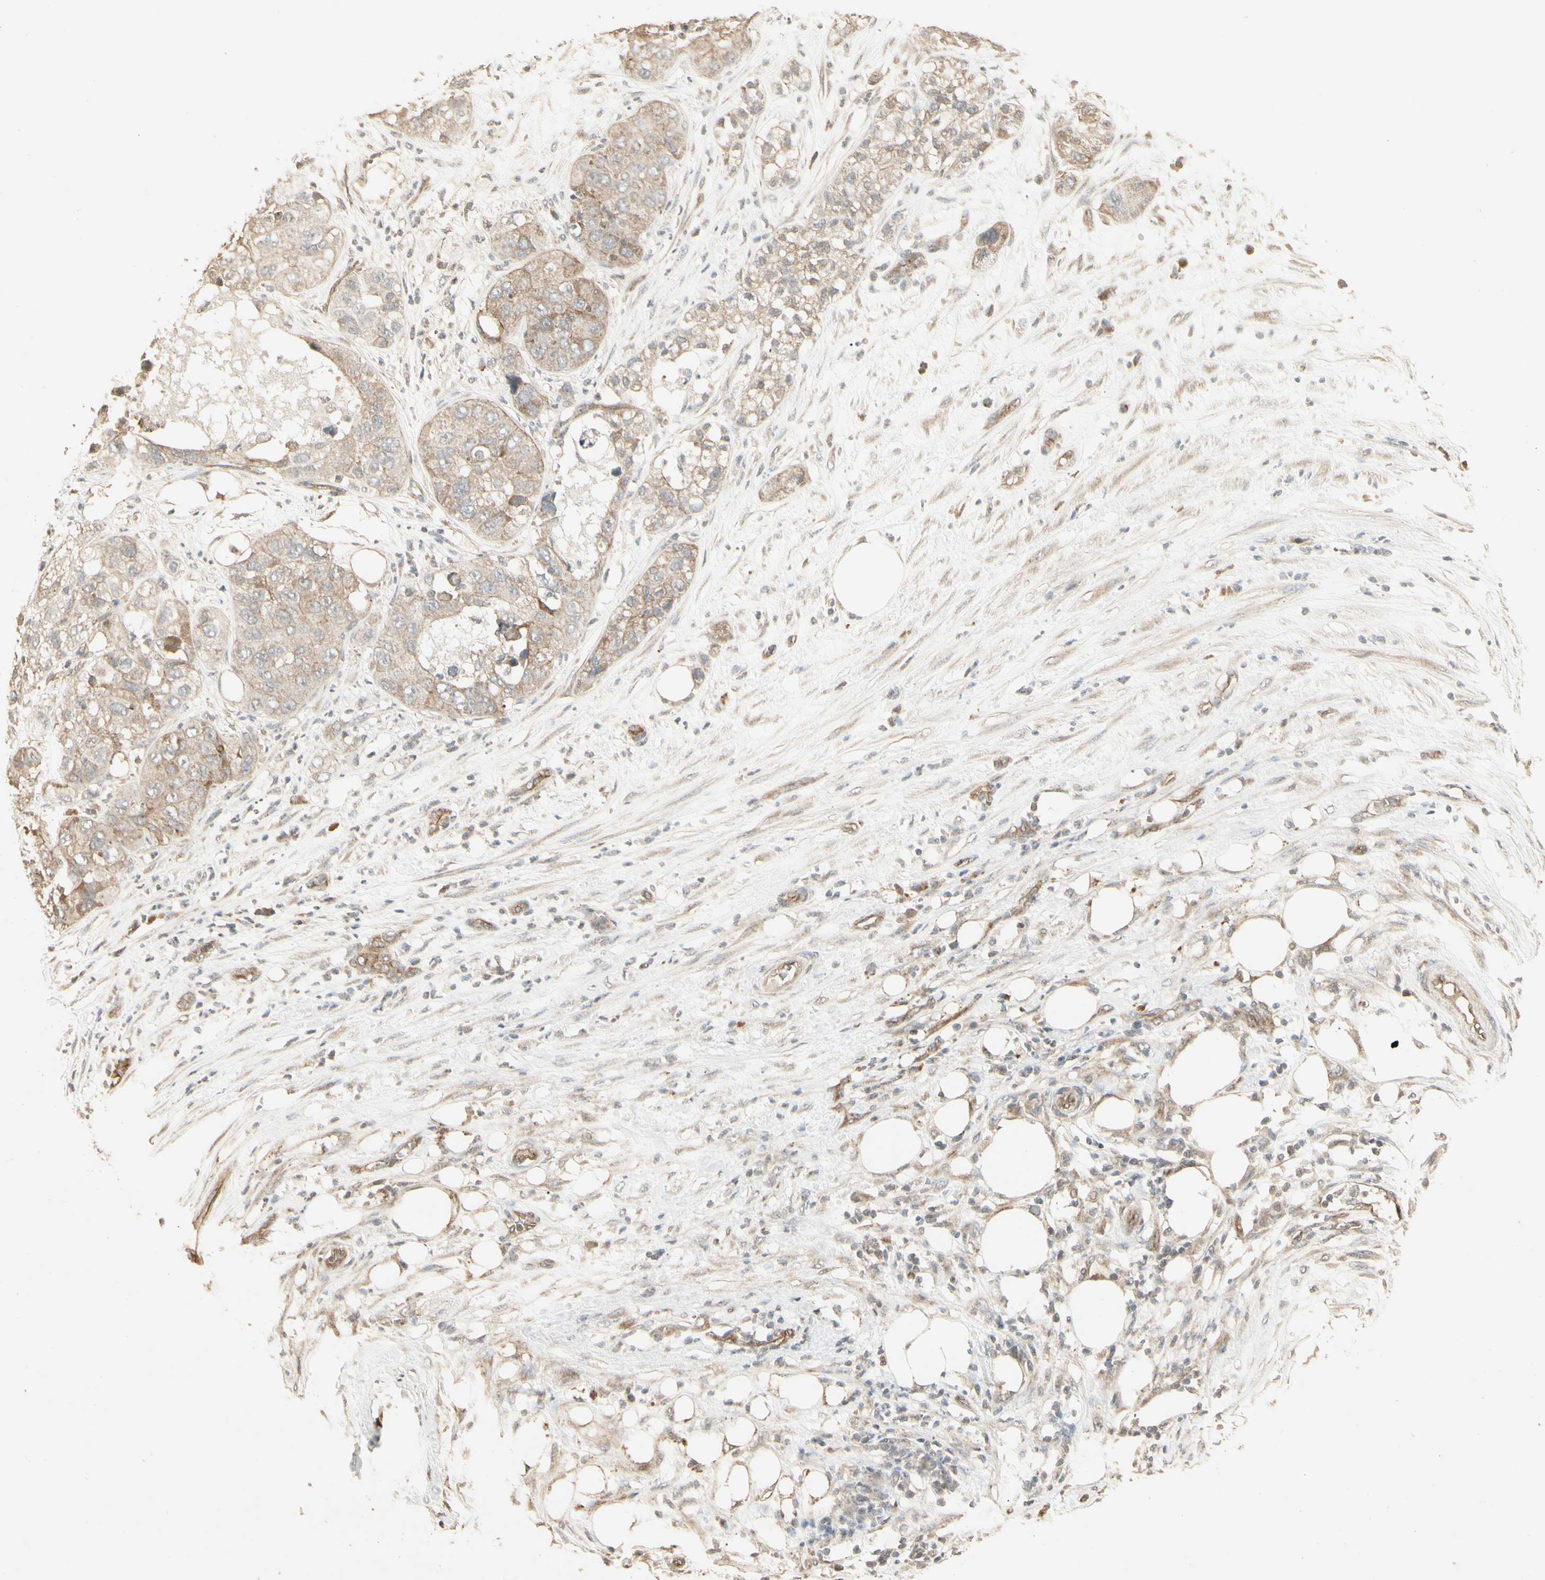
{"staining": {"intensity": "weak", "quantity": ">75%", "location": "cytoplasmic/membranous"}, "tissue": "pancreatic cancer", "cell_type": "Tumor cells", "image_type": "cancer", "snomed": [{"axis": "morphology", "description": "Adenocarcinoma, NOS"}, {"axis": "topography", "description": "Pancreas"}], "caption": "About >75% of tumor cells in human pancreatic cancer exhibit weak cytoplasmic/membranous protein positivity as visualized by brown immunohistochemical staining.", "gene": "RNF180", "patient": {"sex": "female", "age": 78}}